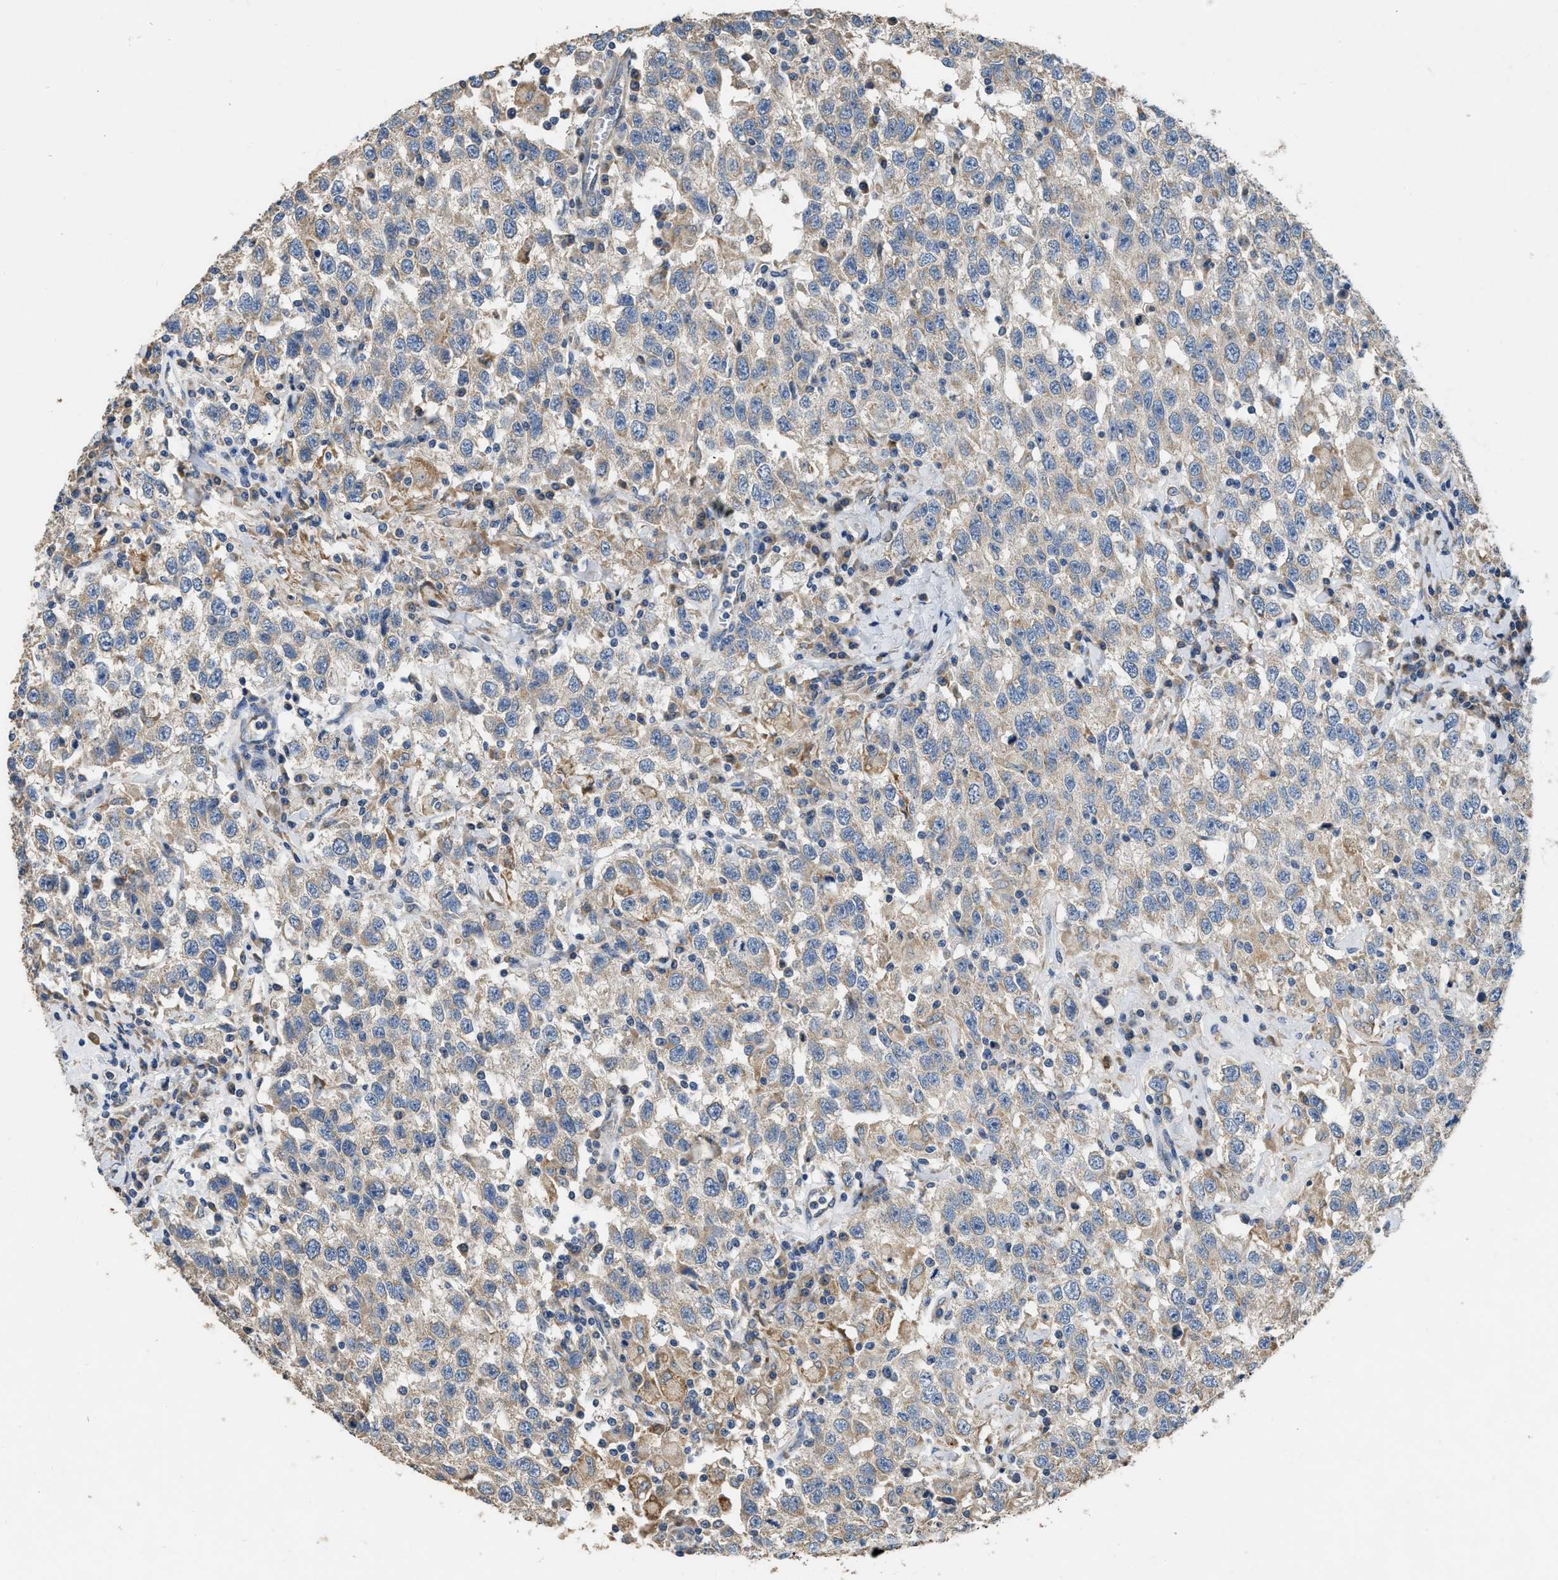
{"staining": {"intensity": "weak", "quantity": "<25%", "location": "cytoplasmic/membranous"}, "tissue": "testis cancer", "cell_type": "Tumor cells", "image_type": "cancer", "snomed": [{"axis": "morphology", "description": "Seminoma, NOS"}, {"axis": "topography", "description": "Testis"}], "caption": "Seminoma (testis) was stained to show a protein in brown. There is no significant expression in tumor cells.", "gene": "TMEM150A", "patient": {"sex": "male", "age": 41}}